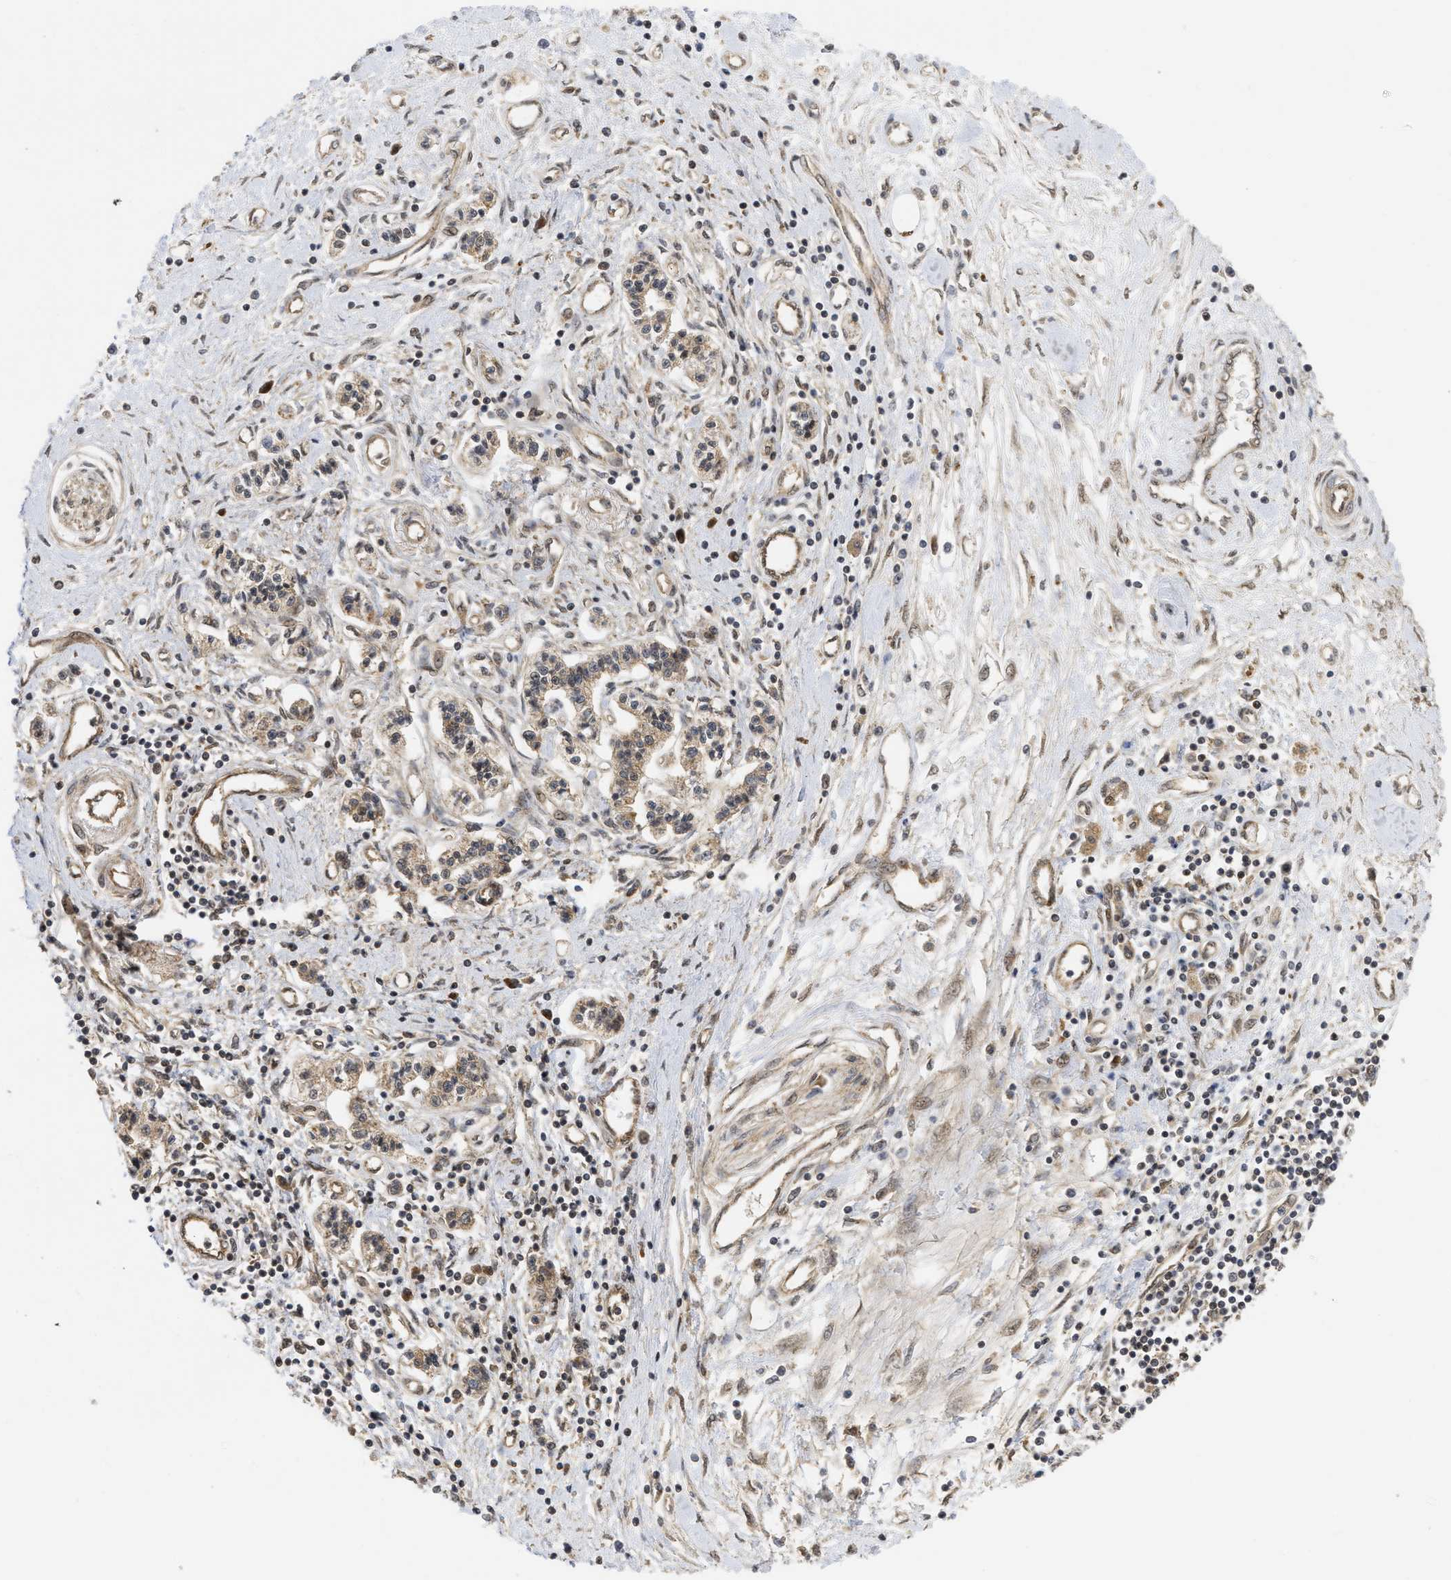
{"staining": {"intensity": "weak", "quantity": ">75%", "location": "cytoplasmic/membranous,nuclear"}, "tissue": "pancreatic cancer", "cell_type": "Tumor cells", "image_type": "cancer", "snomed": [{"axis": "morphology", "description": "Adenocarcinoma, NOS"}, {"axis": "topography", "description": "Pancreas"}], "caption": "Weak cytoplasmic/membranous and nuclear positivity is identified in approximately >75% of tumor cells in pancreatic cancer.", "gene": "FZD6", "patient": {"sex": "female", "age": 77}}